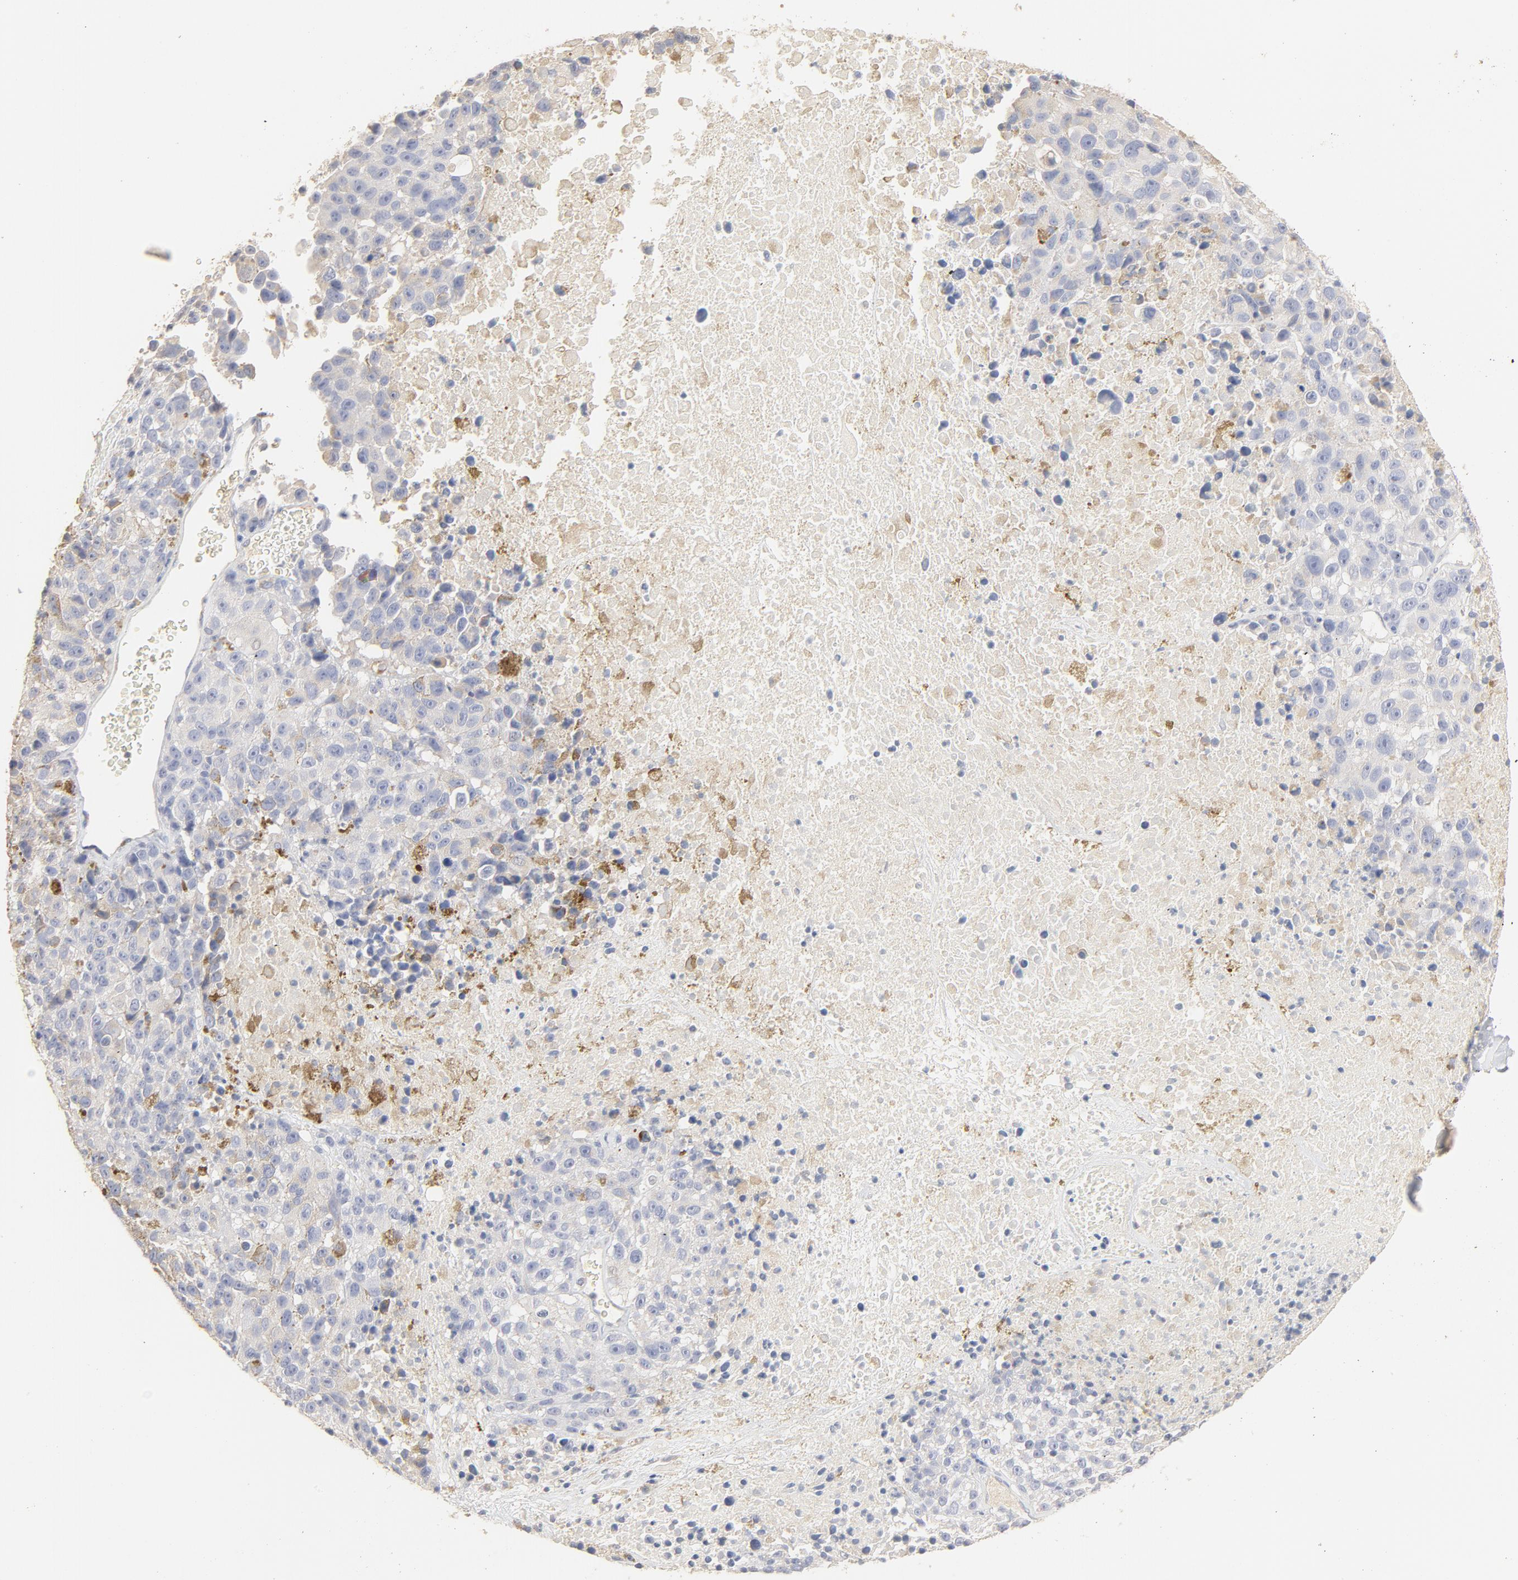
{"staining": {"intensity": "negative", "quantity": "none", "location": "none"}, "tissue": "melanoma", "cell_type": "Tumor cells", "image_type": "cancer", "snomed": [{"axis": "morphology", "description": "Malignant melanoma, Metastatic site"}, {"axis": "topography", "description": "Cerebral cortex"}], "caption": "Tumor cells are negative for brown protein staining in malignant melanoma (metastatic site). Brightfield microscopy of immunohistochemistry stained with DAB (3,3'-diaminobenzidine) (brown) and hematoxylin (blue), captured at high magnification.", "gene": "FCGBP", "patient": {"sex": "female", "age": 52}}